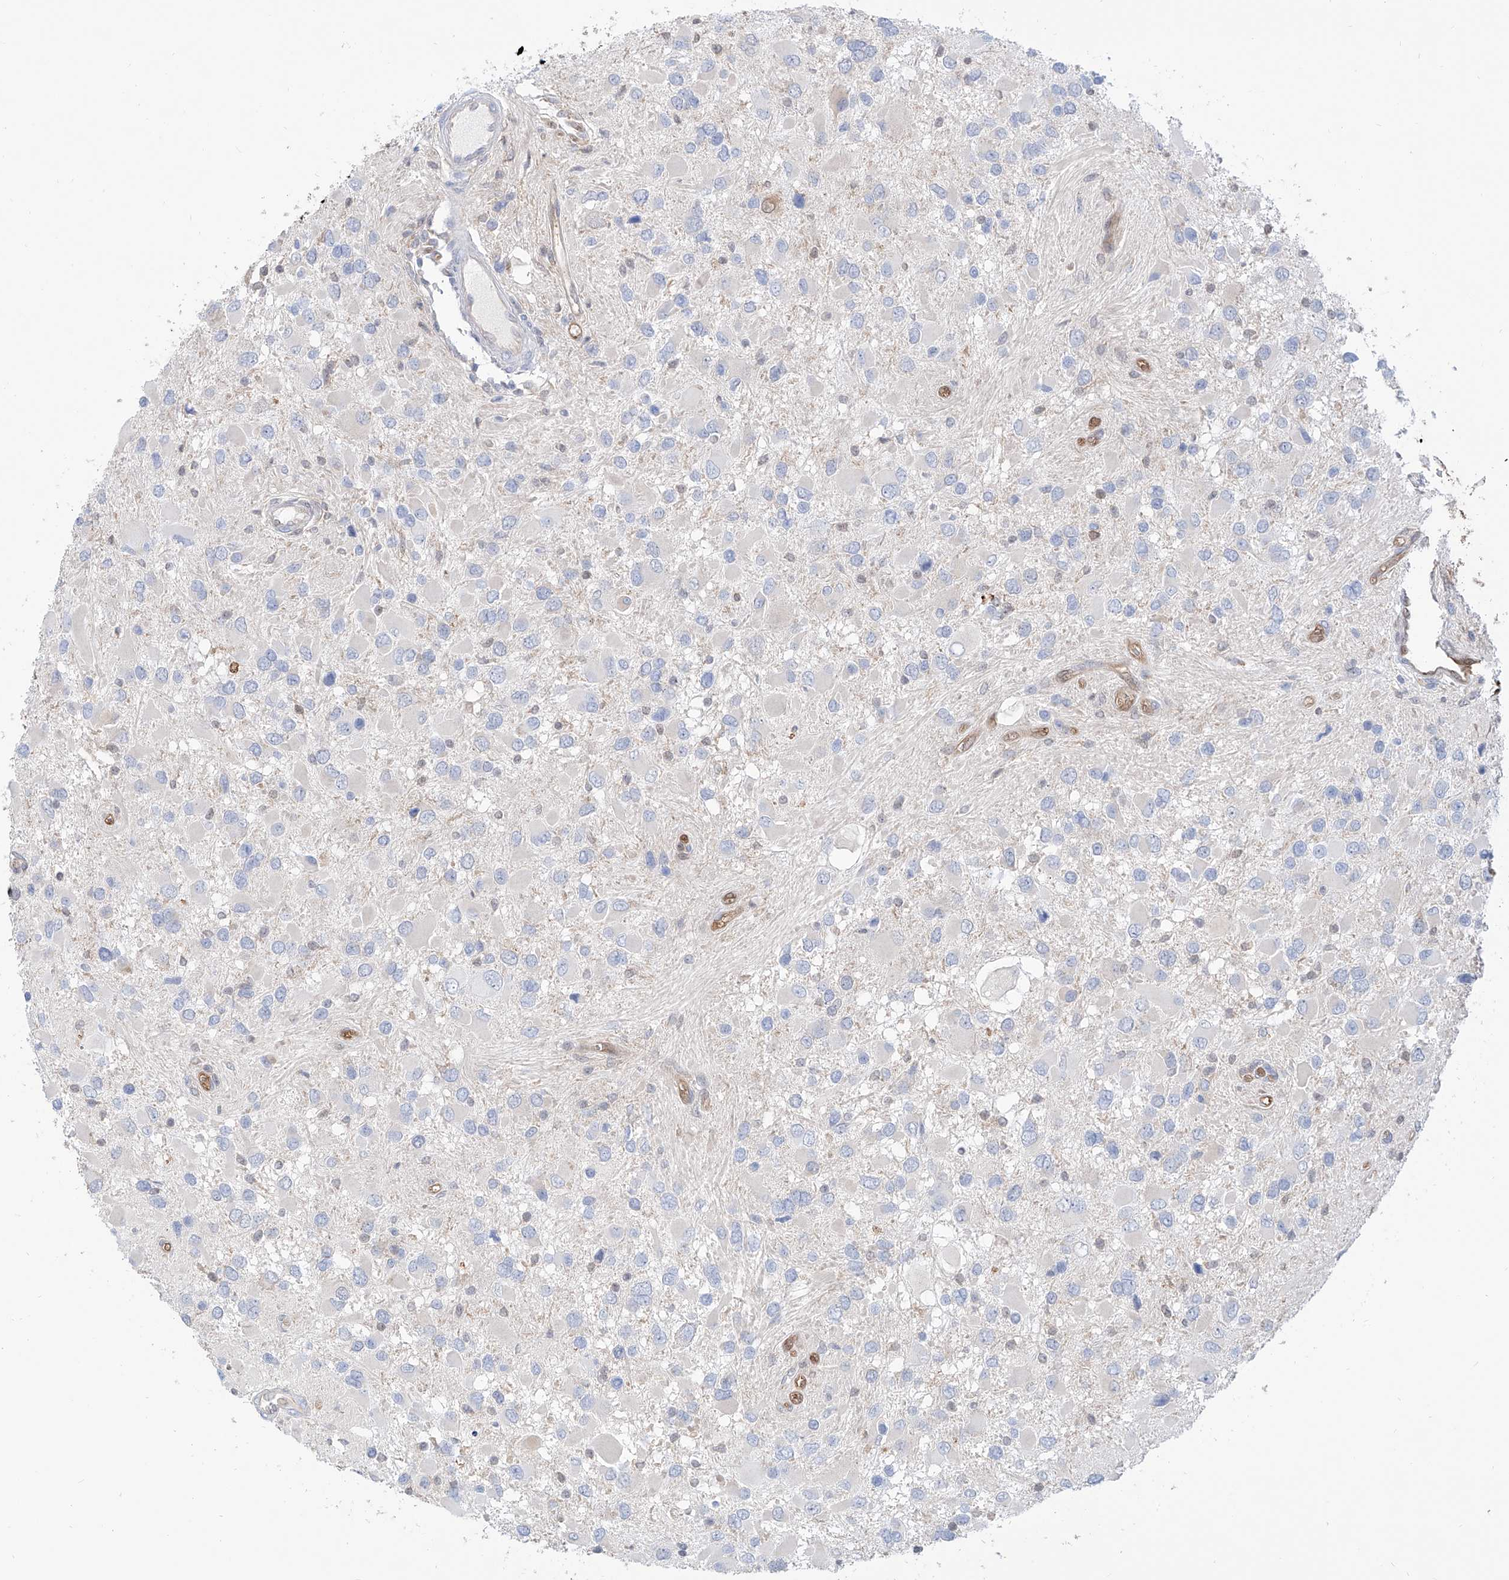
{"staining": {"intensity": "negative", "quantity": "none", "location": "none"}, "tissue": "glioma", "cell_type": "Tumor cells", "image_type": "cancer", "snomed": [{"axis": "morphology", "description": "Glioma, malignant, High grade"}, {"axis": "topography", "description": "Brain"}], "caption": "Tumor cells show no significant protein positivity in glioma.", "gene": "PDXK", "patient": {"sex": "male", "age": 53}}